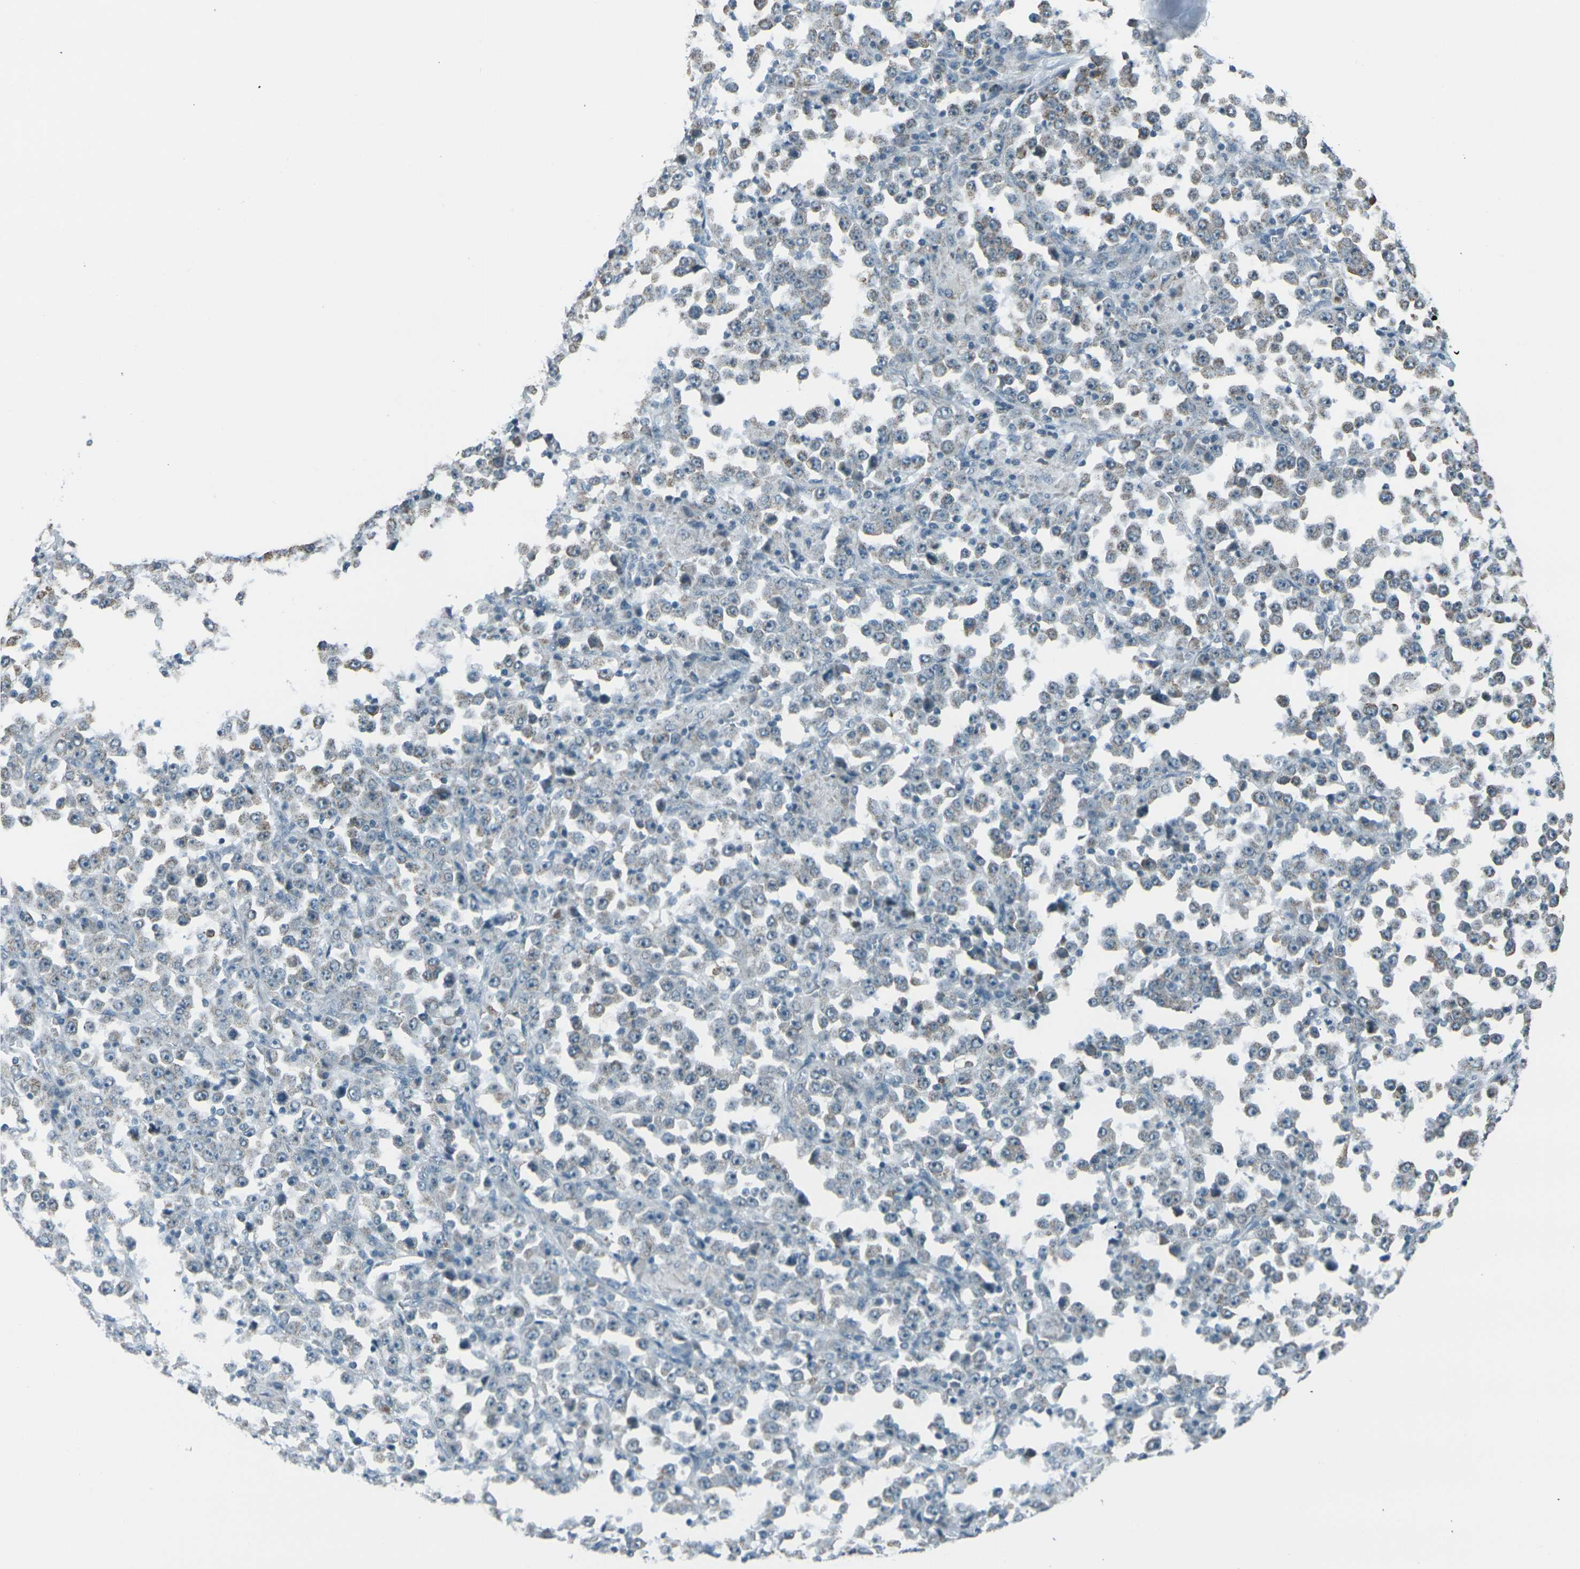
{"staining": {"intensity": "weak", "quantity": "25%-75%", "location": "cytoplasmic/membranous"}, "tissue": "stomach cancer", "cell_type": "Tumor cells", "image_type": "cancer", "snomed": [{"axis": "morphology", "description": "Normal tissue, NOS"}, {"axis": "morphology", "description": "Adenocarcinoma, NOS"}, {"axis": "topography", "description": "Stomach, upper"}, {"axis": "topography", "description": "Stomach"}], "caption": "Protein staining of stomach cancer tissue displays weak cytoplasmic/membranous staining in approximately 25%-75% of tumor cells.", "gene": "H2BC1", "patient": {"sex": "male", "age": 59}}